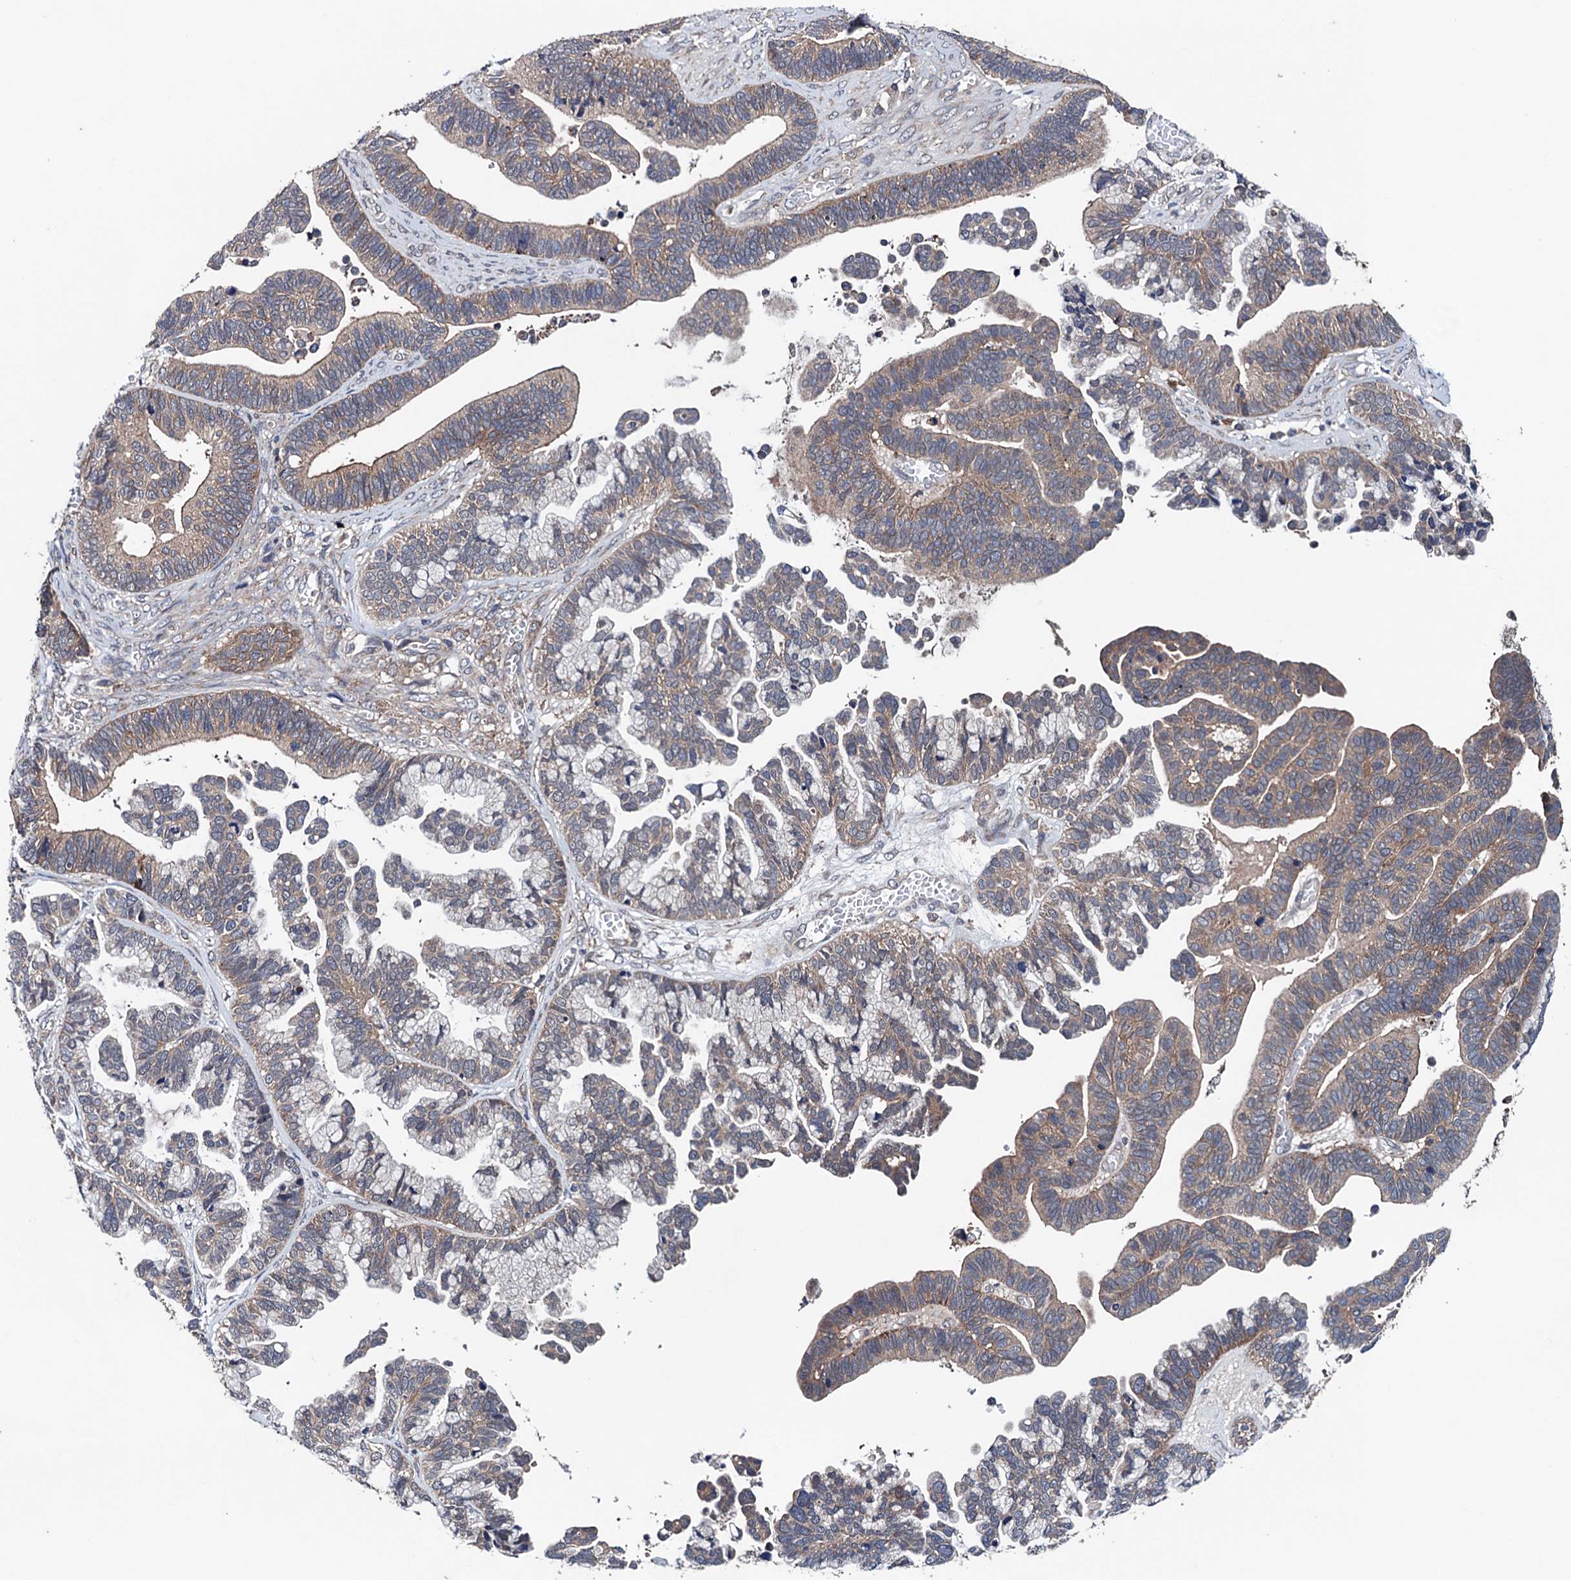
{"staining": {"intensity": "weak", "quantity": "25%-75%", "location": "cytoplasmic/membranous"}, "tissue": "ovarian cancer", "cell_type": "Tumor cells", "image_type": "cancer", "snomed": [{"axis": "morphology", "description": "Cystadenocarcinoma, serous, NOS"}, {"axis": "topography", "description": "Ovary"}], "caption": "Ovarian cancer (serous cystadenocarcinoma) stained with immunohistochemistry demonstrates weak cytoplasmic/membranous staining in approximately 25%-75% of tumor cells. (DAB IHC with brightfield microscopy, high magnification).", "gene": "BLTP3B", "patient": {"sex": "female", "age": 56}}